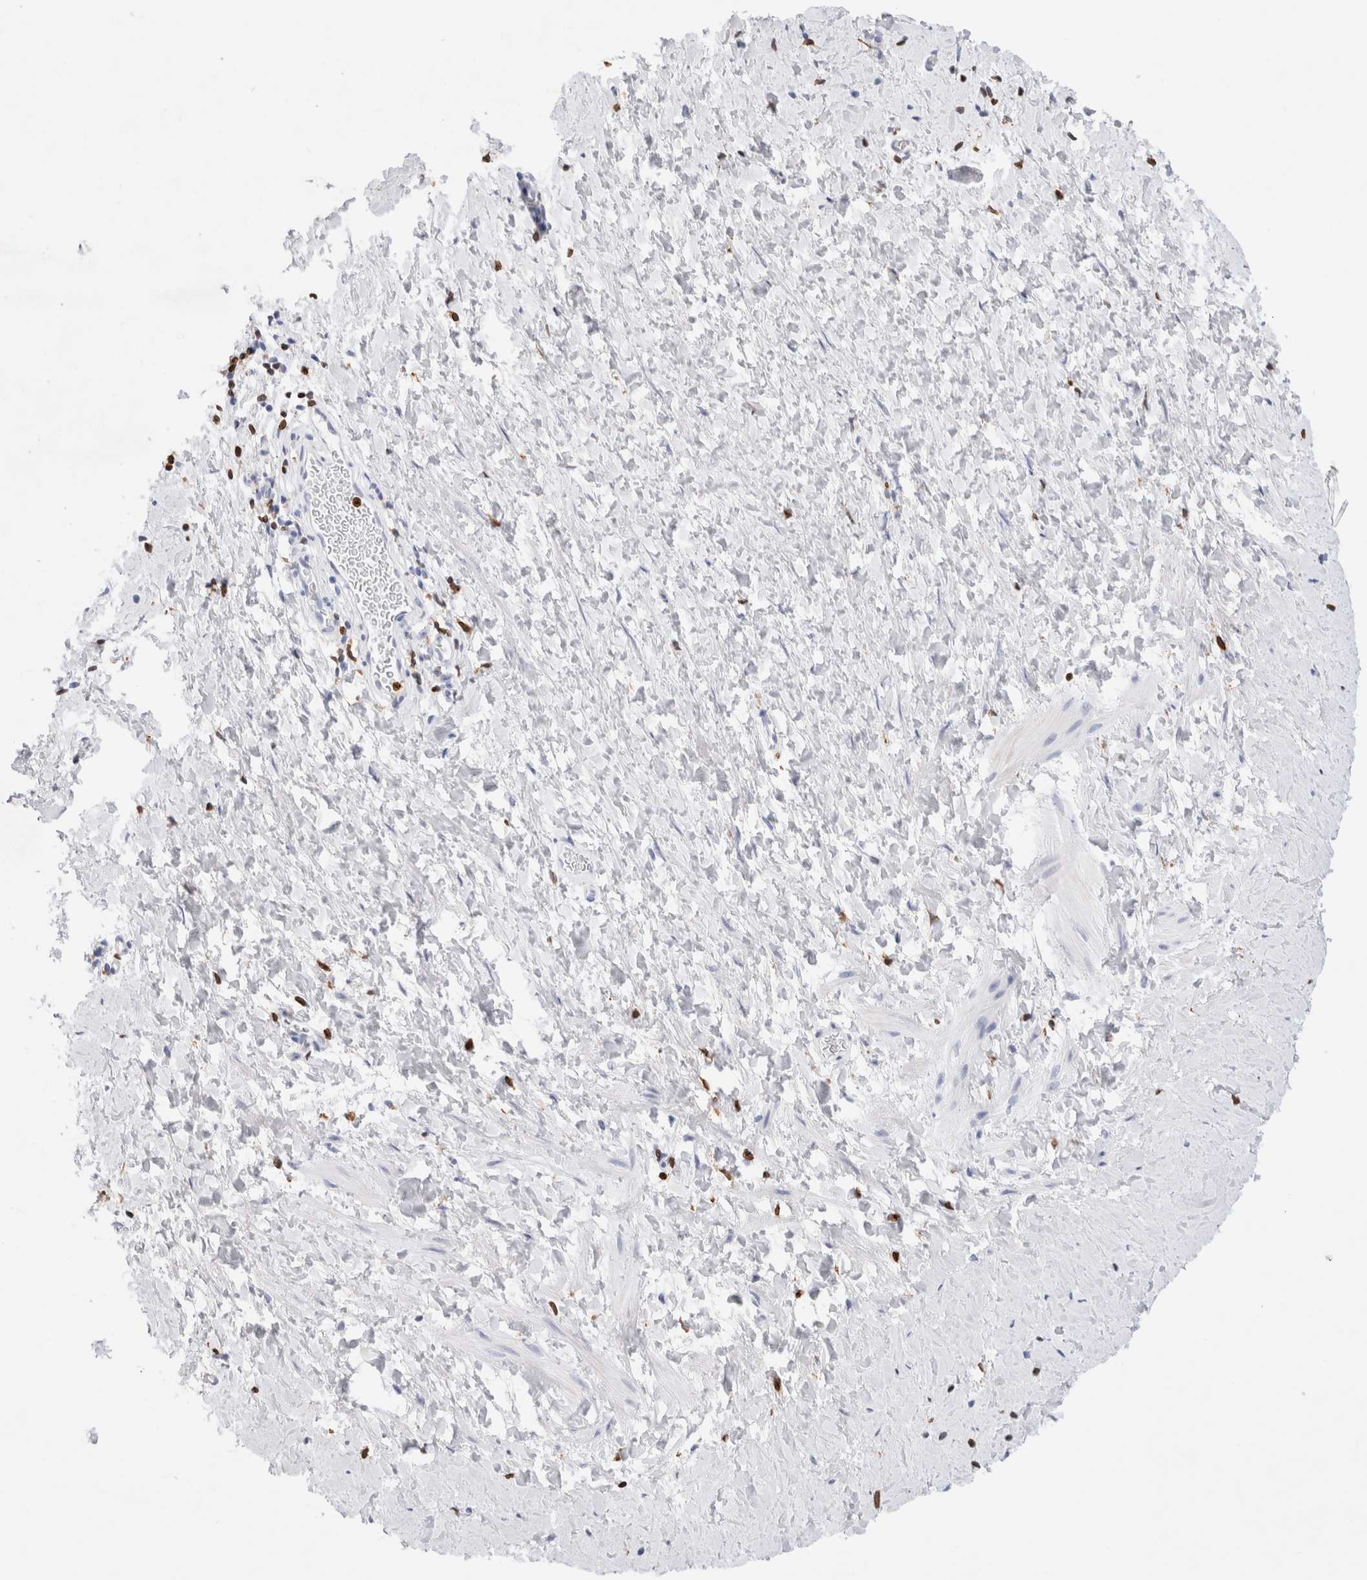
{"staining": {"intensity": "negative", "quantity": "none", "location": "none"}, "tissue": "smooth muscle", "cell_type": "Smooth muscle cells", "image_type": "normal", "snomed": [{"axis": "morphology", "description": "Normal tissue, NOS"}, {"axis": "topography", "description": "Smooth muscle"}], "caption": "IHC histopathology image of benign smooth muscle: smooth muscle stained with DAB exhibits no significant protein staining in smooth muscle cells. (DAB (3,3'-diaminobenzidine) immunohistochemistry (IHC) visualized using brightfield microscopy, high magnification).", "gene": "ALOX5AP", "patient": {"sex": "male", "age": 16}}